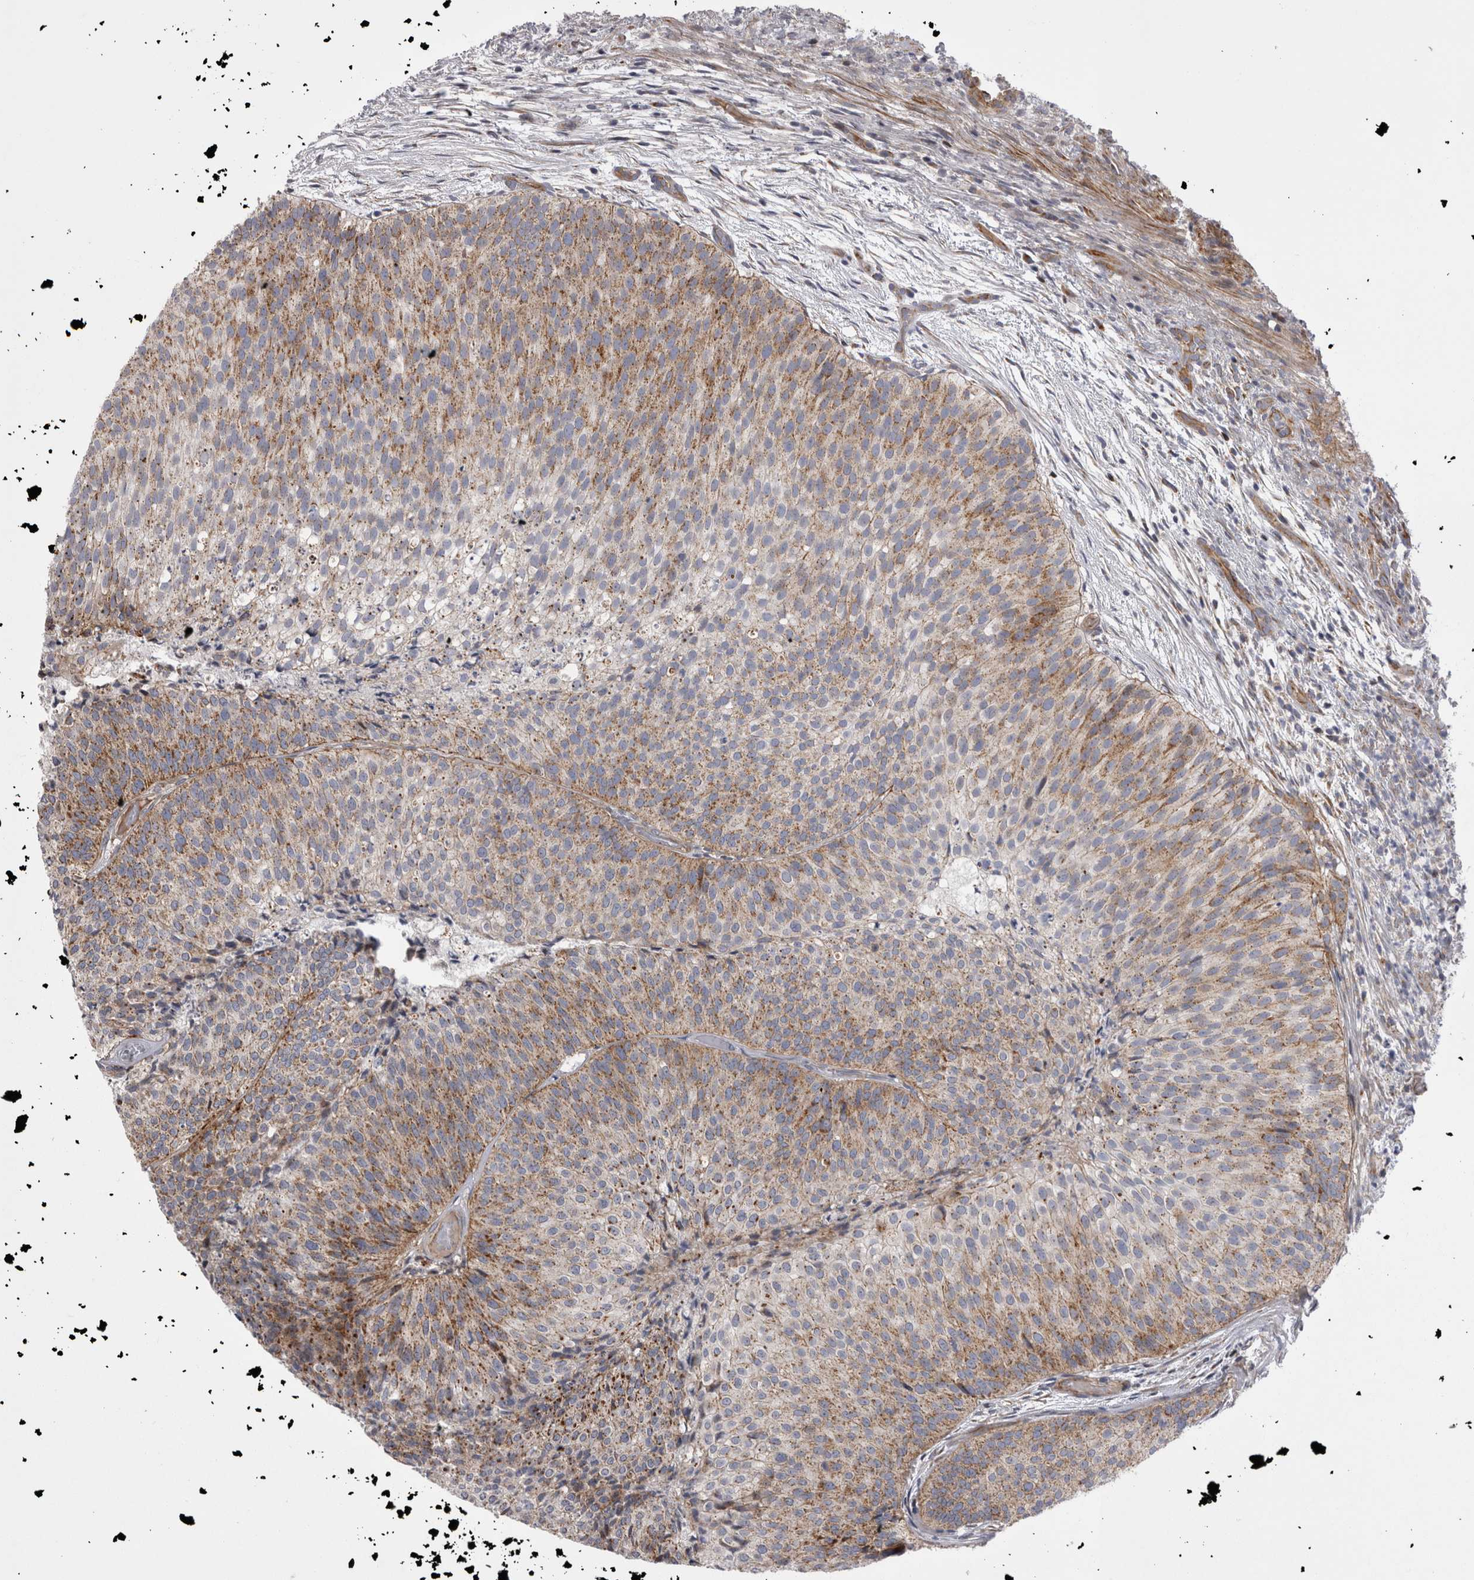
{"staining": {"intensity": "moderate", "quantity": ">75%", "location": "cytoplasmic/membranous"}, "tissue": "urothelial cancer", "cell_type": "Tumor cells", "image_type": "cancer", "snomed": [{"axis": "morphology", "description": "Urothelial carcinoma, Low grade"}, {"axis": "topography", "description": "Urinary bladder"}], "caption": "Protein expression analysis of human urothelial cancer reveals moderate cytoplasmic/membranous staining in approximately >75% of tumor cells.", "gene": "TSPOAP1", "patient": {"sex": "male", "age": 86}}